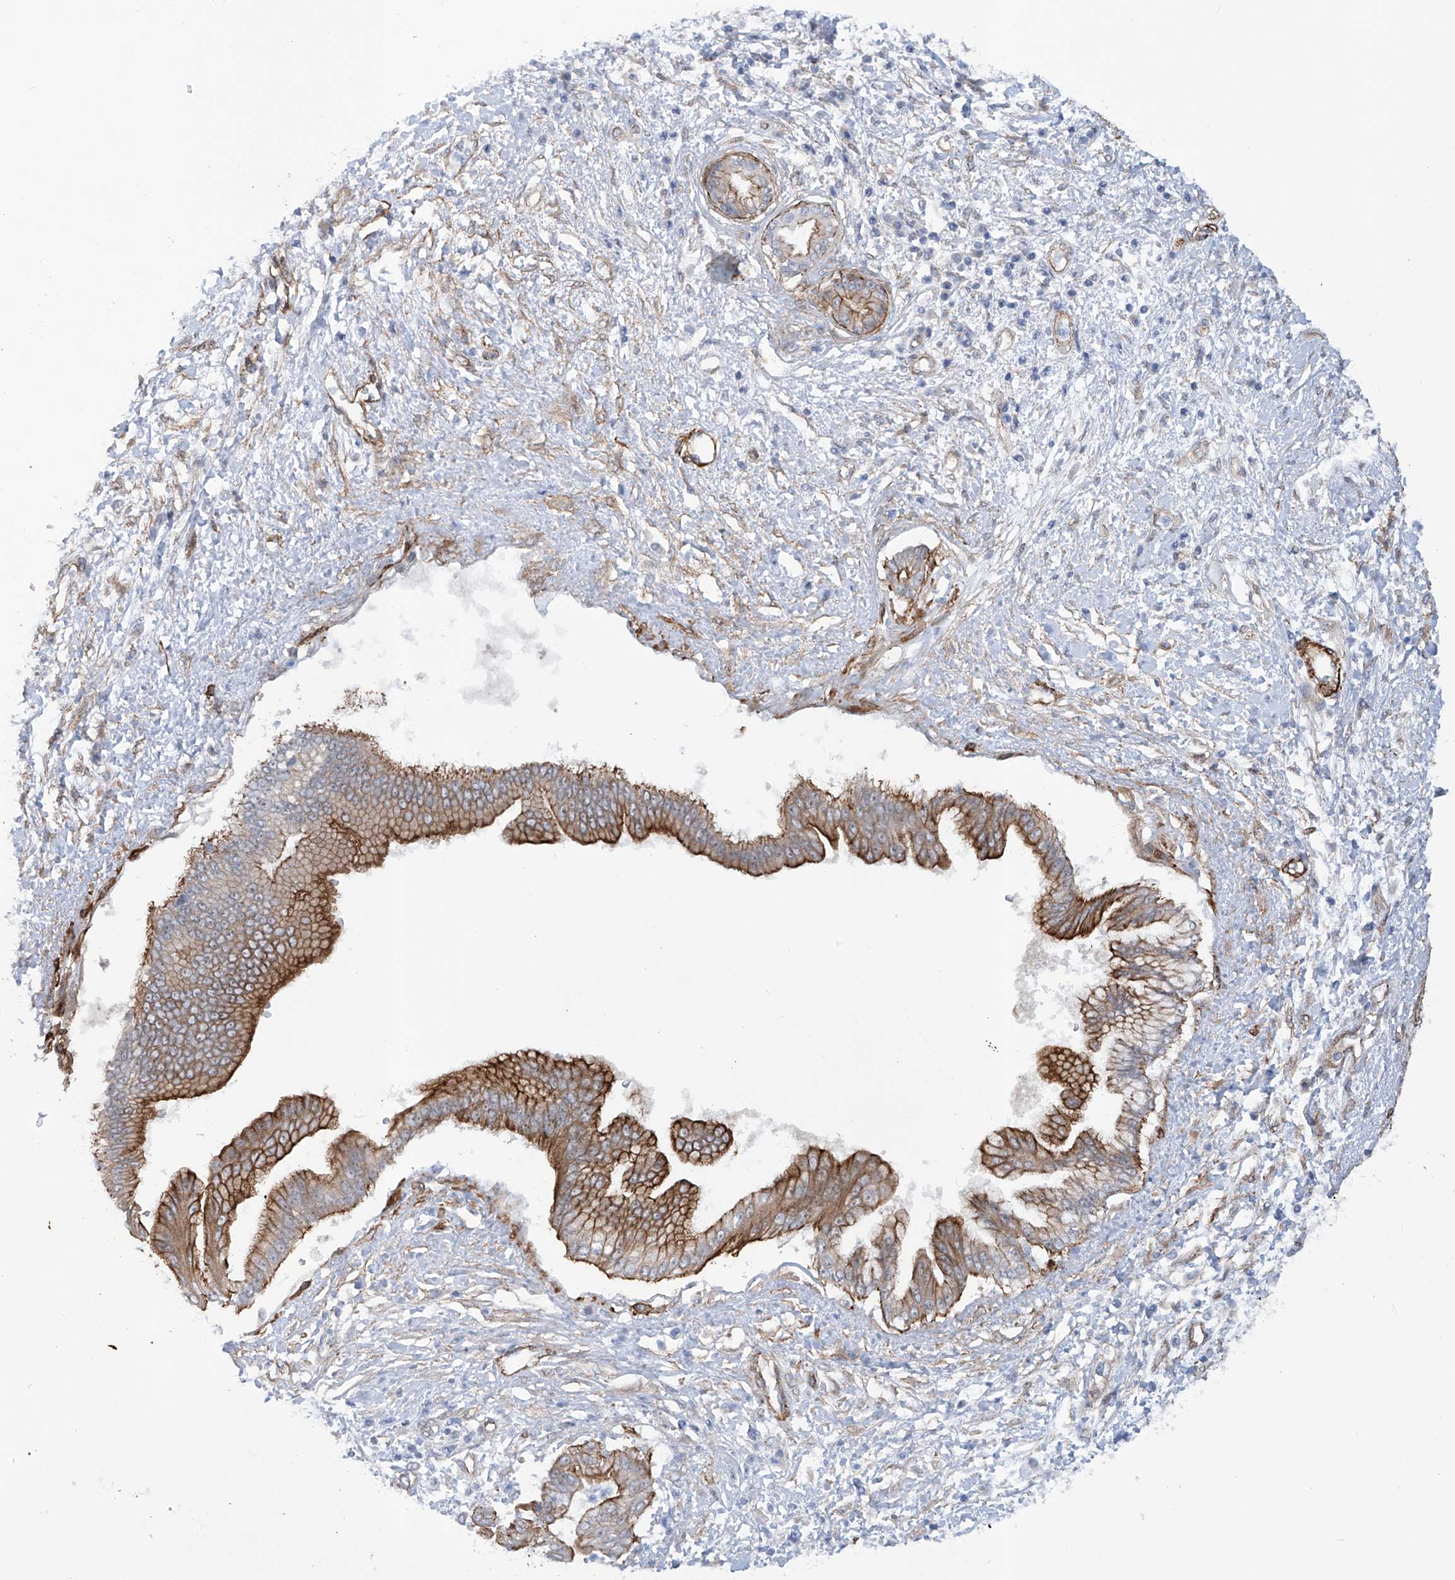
{"staining": {"intensity": "strong", "quantity": "25%-75%", "location": "cytoplasmic/membranous"}, "tissue": "pancreatic cancer", "cell_type": "Tumor cells", "image_type": "cancer", "snomed": [{"axis": "morphology", "description": "Adenocarcinoma, NOS"}, {"axis": "topography", "description": "Pancreas"}], "caption": "There is high levels of strong cytoplasmic/membranous positivity in tumor cells of pancreatic cancer, as demonstrated by immunohistochemical staining (brown color).", "gene": "ZNF490", "patient": {"sex": "female", "age": 56}}